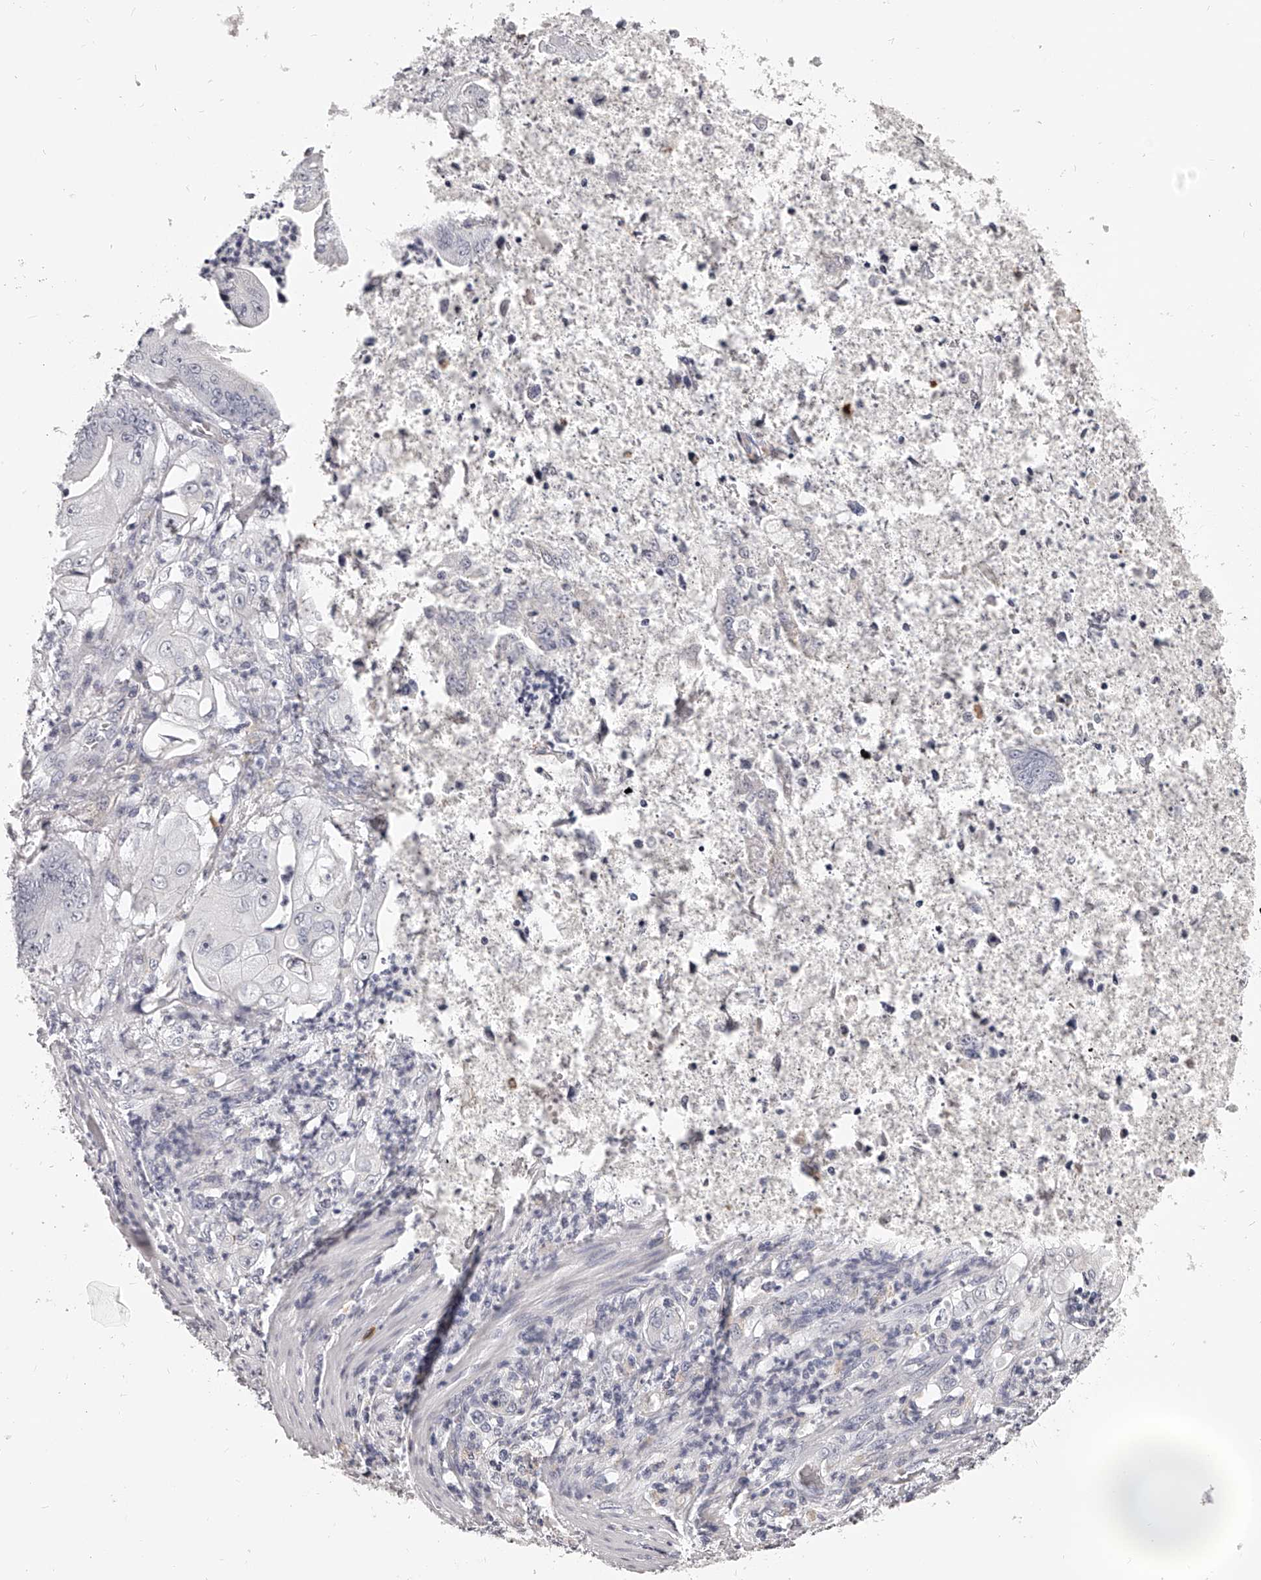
{"staining": {"intensity": "negative", "quantity": "none", "location": "none"}, "tissue": "stomach cancer", "cell_type": "Tumor cells", "image_type": "cancer", "snomed": [{"axis": "morphology", "description": "Adenocarcinoma, NOS"}, {"axis": "topography", "description": "Stomach"}], "caption": "Immunohistochemical staining of human adenocarcinoma (stomach) exhibits no significant positivity in tumor cells. (DAB (3,3'-diaminobenzidine) immunohistochemistry with hematoxylin counter stain).", "gene": "DMRT1", "patient": {"sex": "male", "age": 62}}